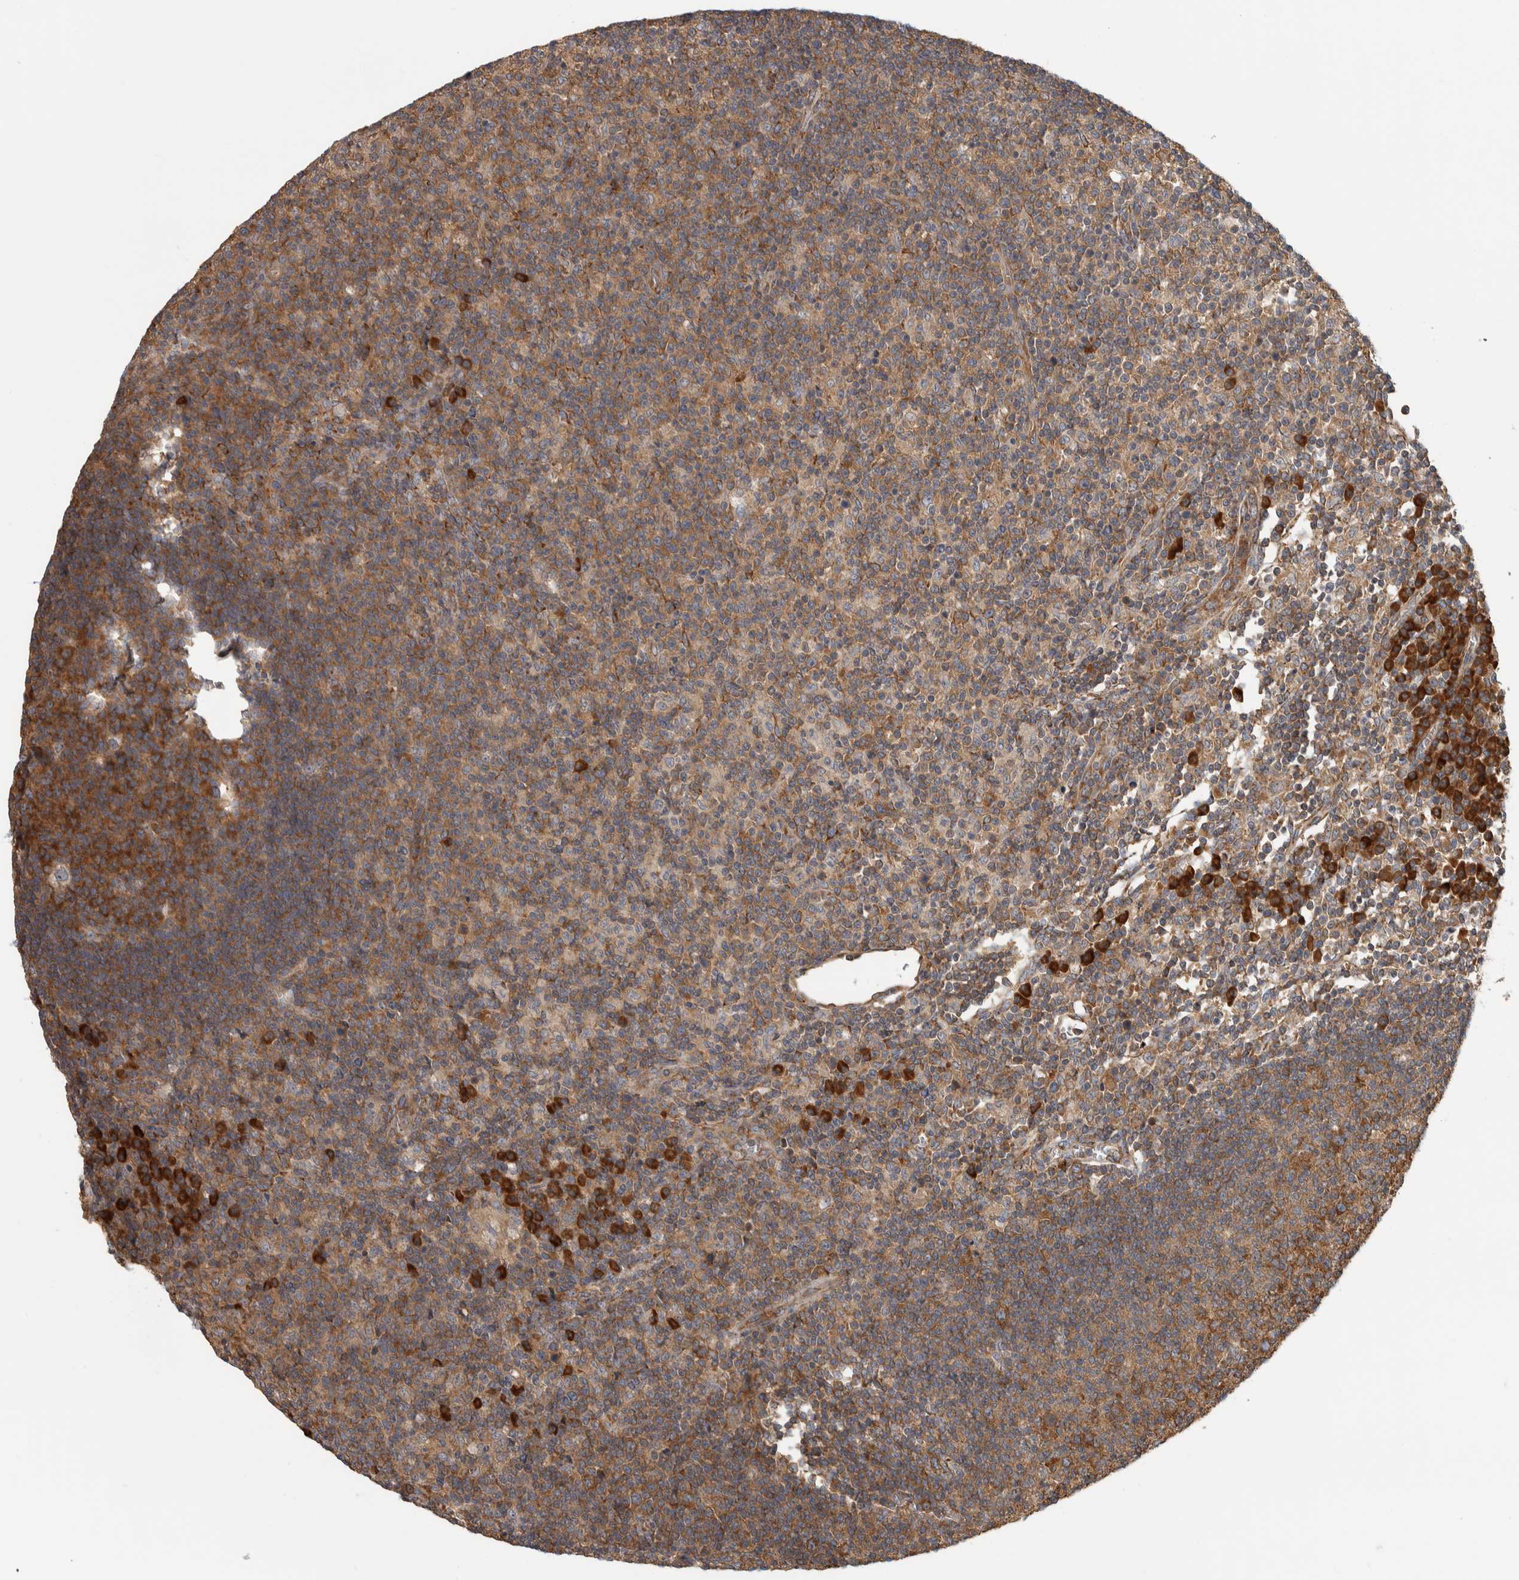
{"staining": {"intensity": "moderate", "quantity": ">75%", "location": "cytoplasmic/membranous"}, "tissue": "lymph node", "cell_type": "Germinal center cells", "image_type": "normal", "snomed": [{"axis": "morphology", "description": "Normal tissue, NOS"}, {"axis": "morphology", "description": "Inflammation, NOS"}, {"axis": "topography", "description": "Lymph node"}], "caption": "Immunohistochemistry (IHC) micrograph of normal lymph node: lymph node stained using IHC demonstrates medium levels of moderate protein expression localized specifically in the cytoplasmic/membranous of germinal center cells, appearing as a cytoplasmic/membranous brown color.", "gene": "EIF3H", "patient": {"sex": "male", "age": 55}}